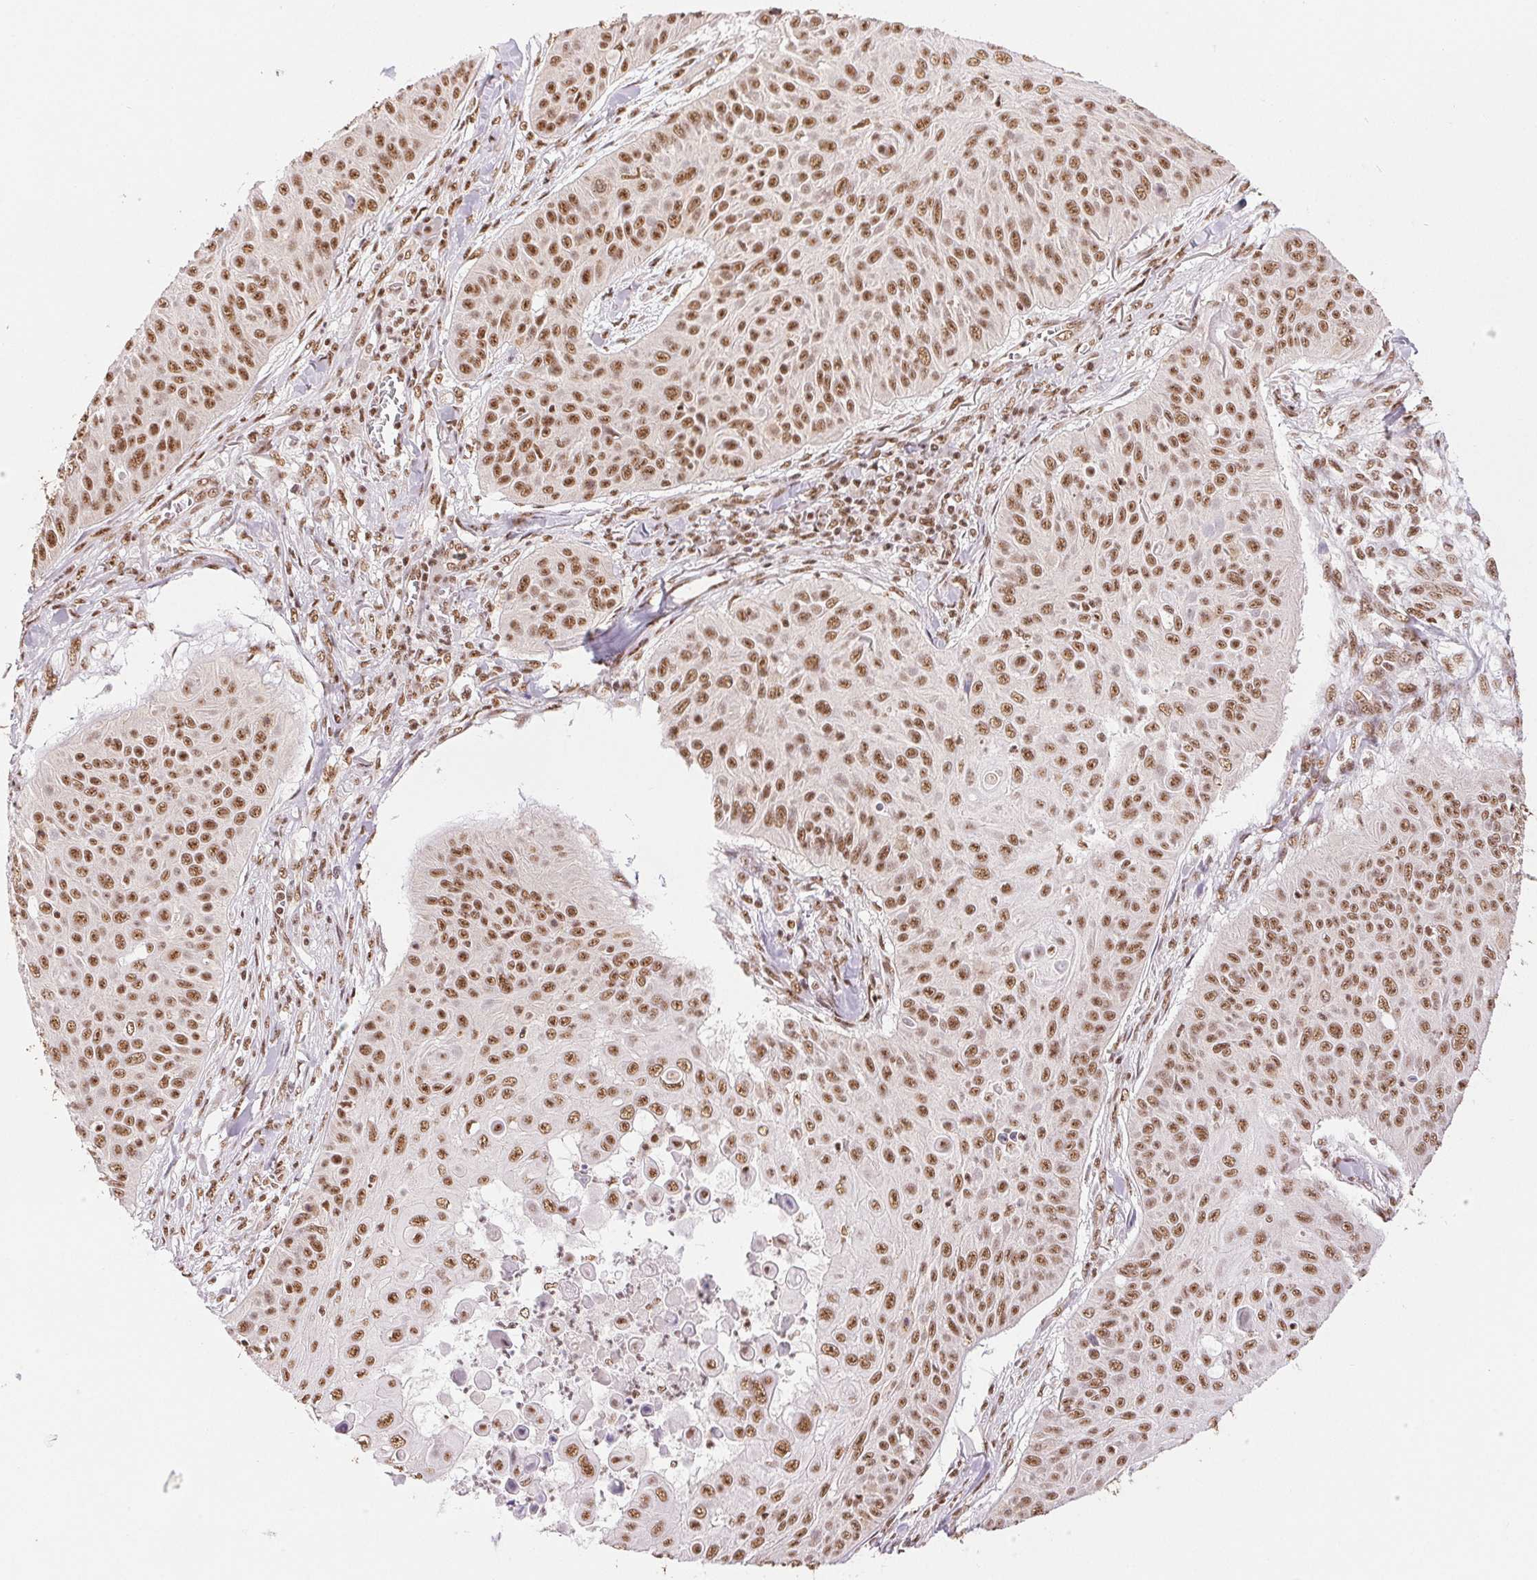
{"staining": {"intensity": "moderate", "quantity": ">75%", "location": "nuclear"}, "tissue": "skin cancer", "cell_type": "Tumor cells", "image_type": "cancer", "snomed": [{"axis": "morphology", "description": "Squamous cell carcinoma, NOS"}, {"axis": "topography", "description": "Skin"}], "caption": "The histopathology image exhibits immunohistochemical staining of squamous cell carcinoma (skin). There is moderate nuclear expression is seen in approximately >75% of tumor cells.", "gene": "IK", "patient": {"sex": "male", "age": 82}}